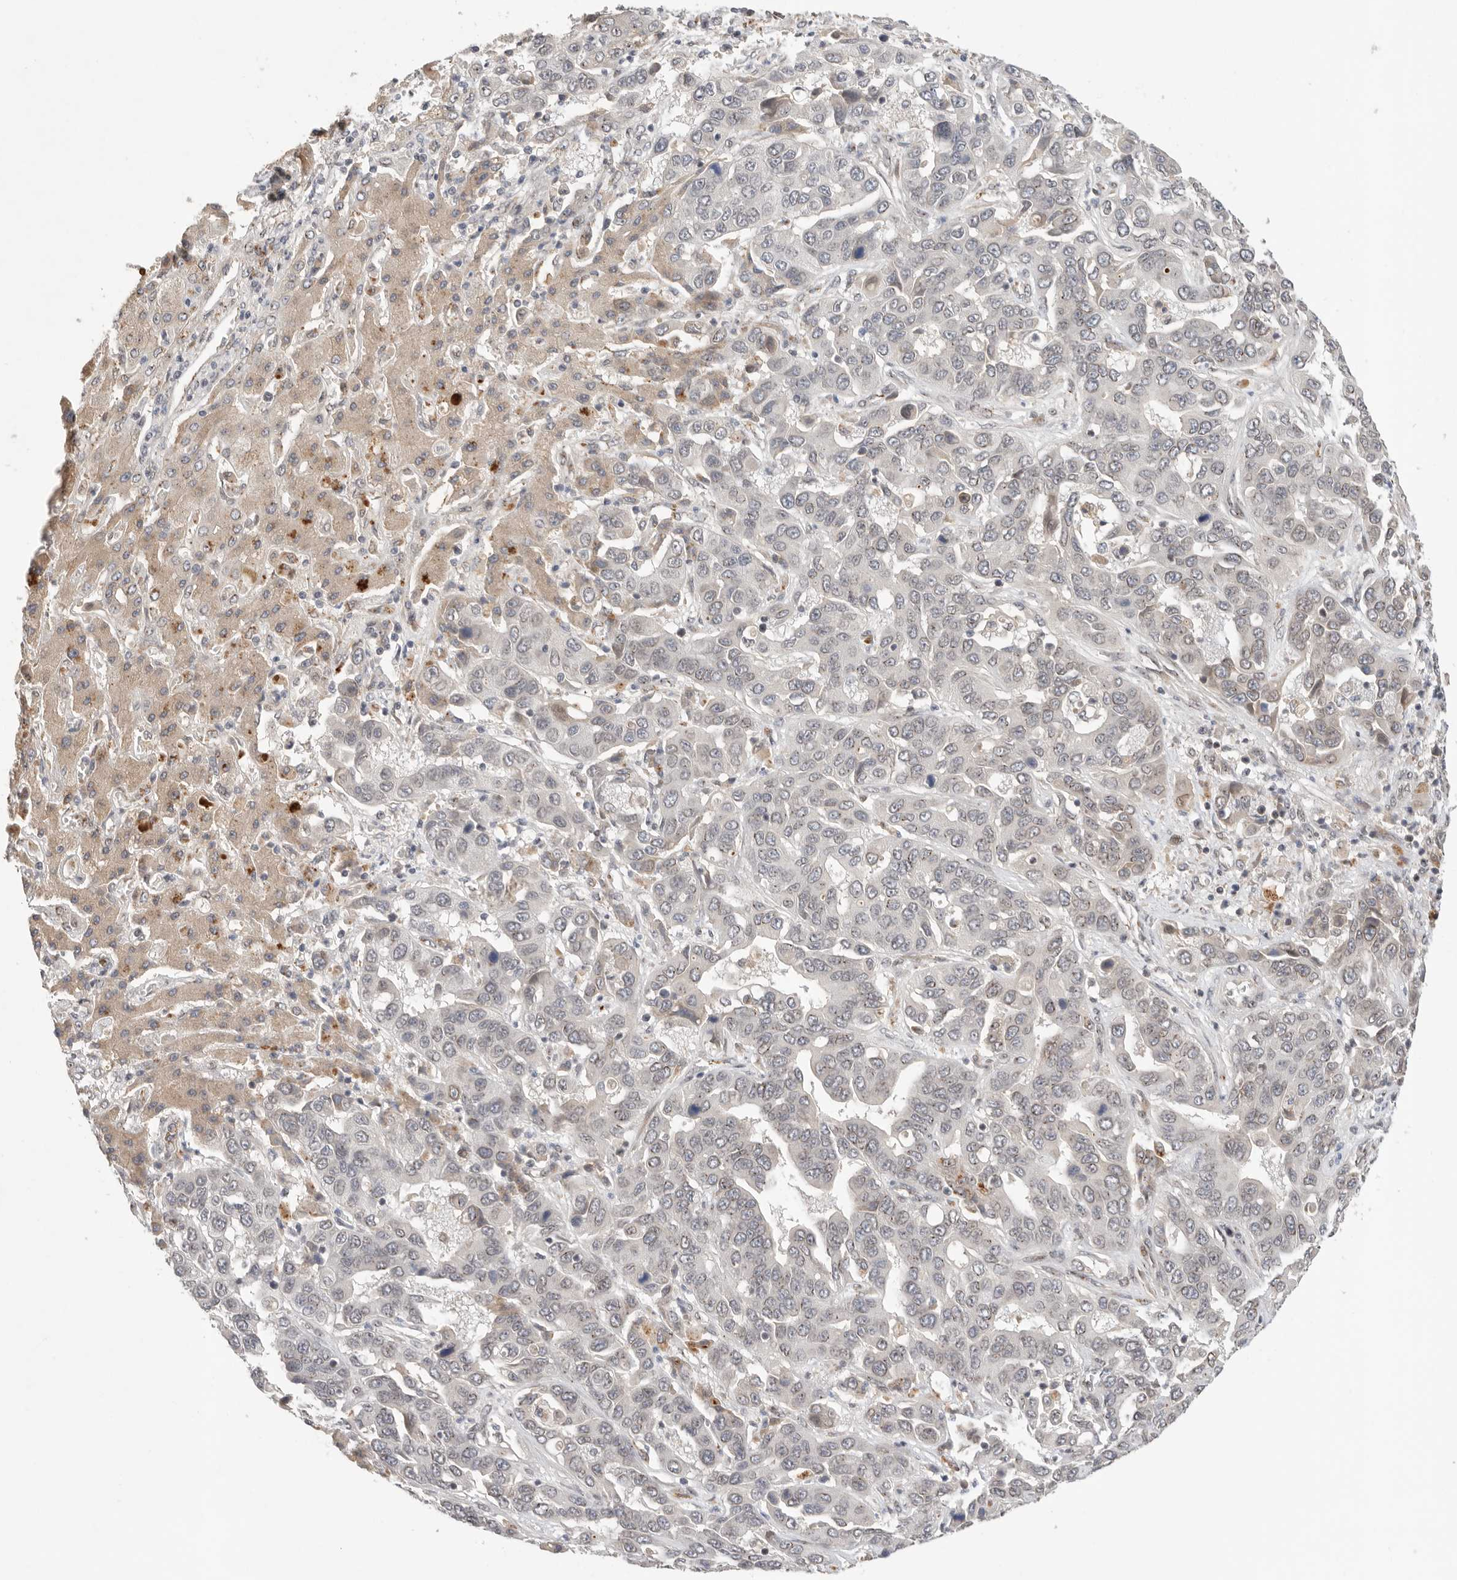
{"staining": {"intensity": "negative", "quantity": "none", "location": "none"}, "tissue": "liver cancer", "cell_type": "Tumor cells", "image_type": "cancer", "snomed": [{"axis": "morphology", "description": "Cholangiocarcinoma"}, {"axis": "topography", "description": "Liver"}], "caption": "DAB immunohistochemical staining of human liver cholangiocarcinoma exhibits no significant staining in tumor cells.", "gene": "LEMD3", "patient": {"sex": "female", "age": 52}}